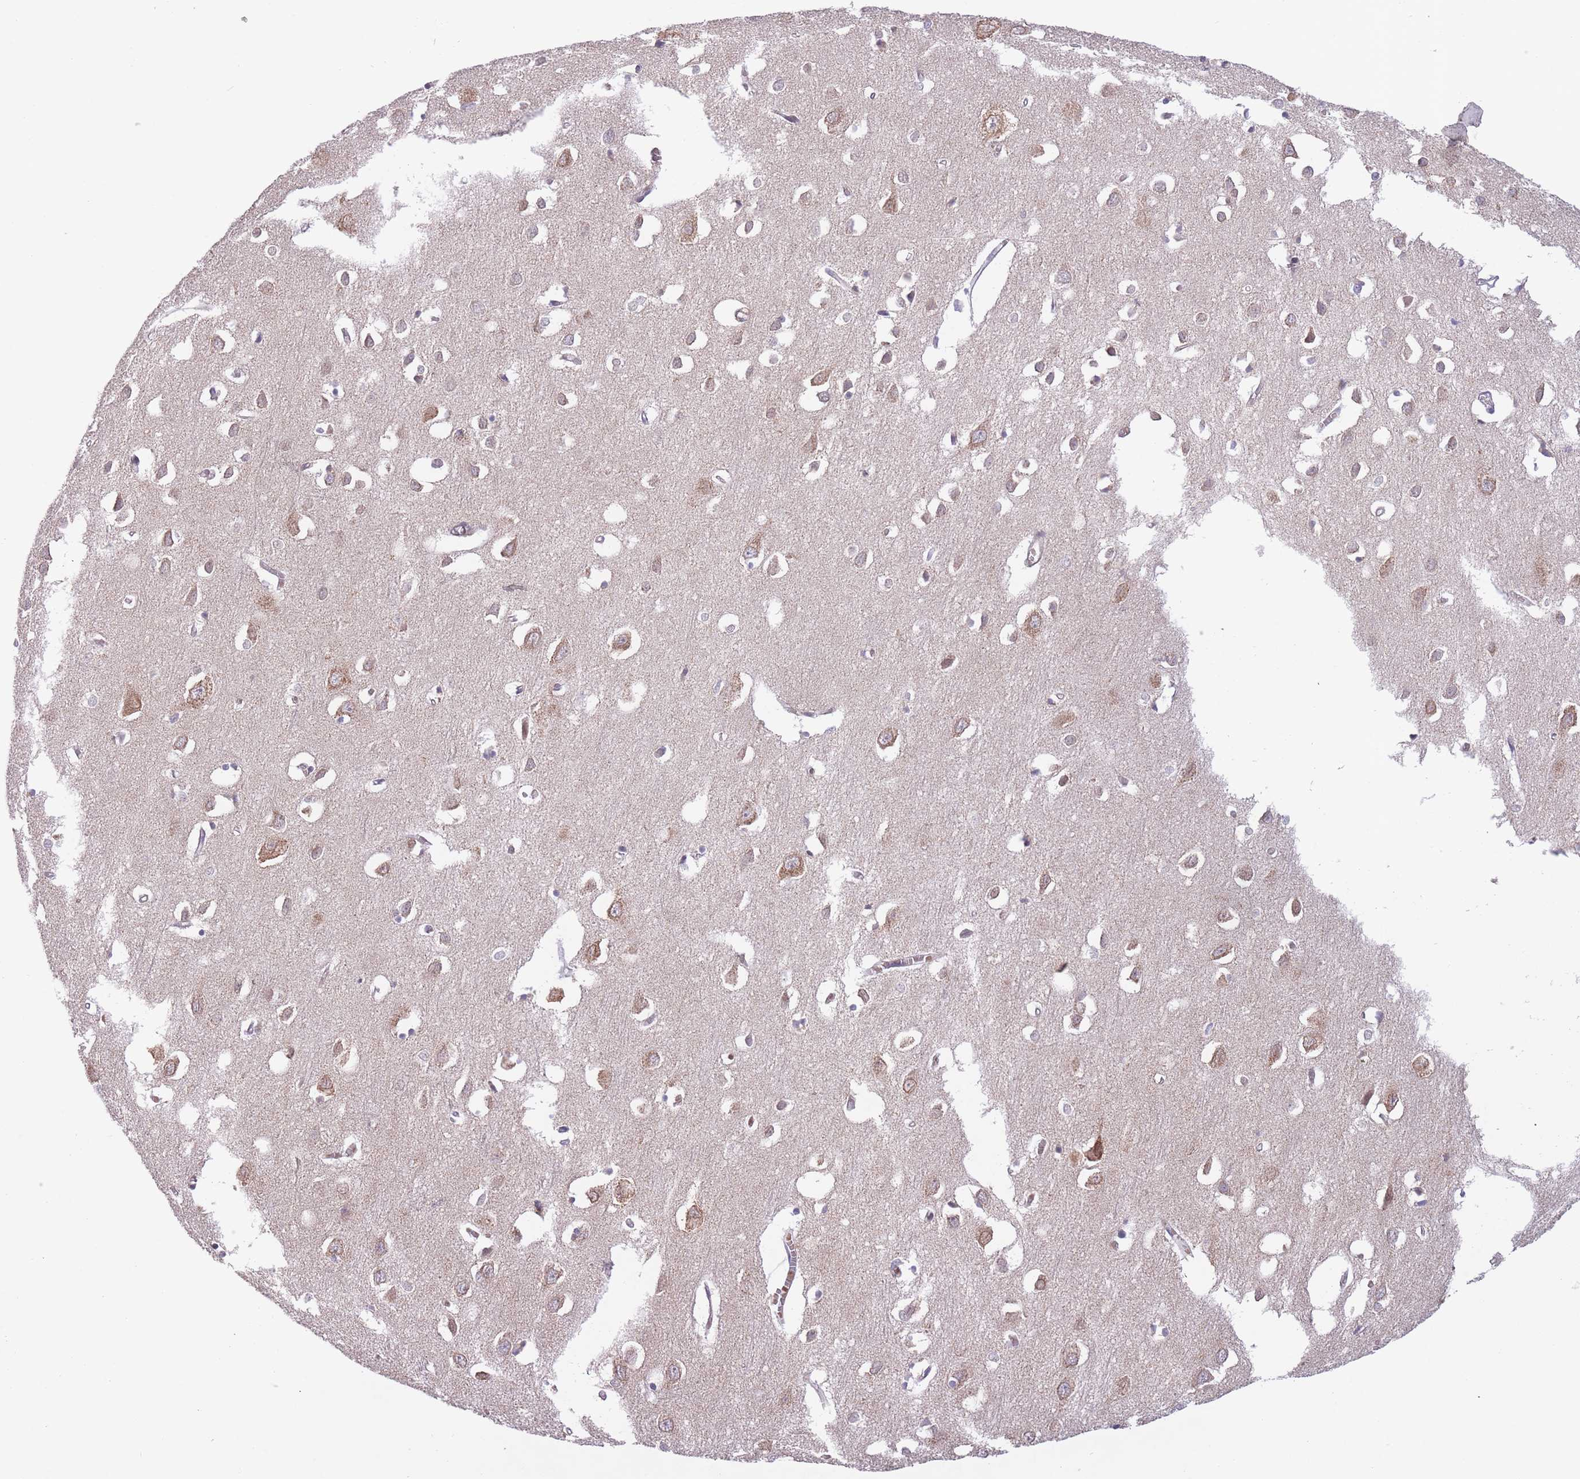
{"staining": {"intensity": "weak", "quantity": "25%-75%", "location": "cytoplasmic/membranous"}, "tissue": "cerebral cortex", "cell_type": "Endothelial cells", "image_type": "normal", "snomed": [{"axis": "morphology", "description": "Normal tissue, NOS"}, {"axis": "topography", "description": "Cerebral cortex"}], "caption": "Human cerebral cortex stained for a protein (brown) displays weak cytoplasmic/membranous positive expression in approximately 25%-75% of endothelial cells.", "gene": "FUT3", "patient": {"sex": "female", "age": 64}}